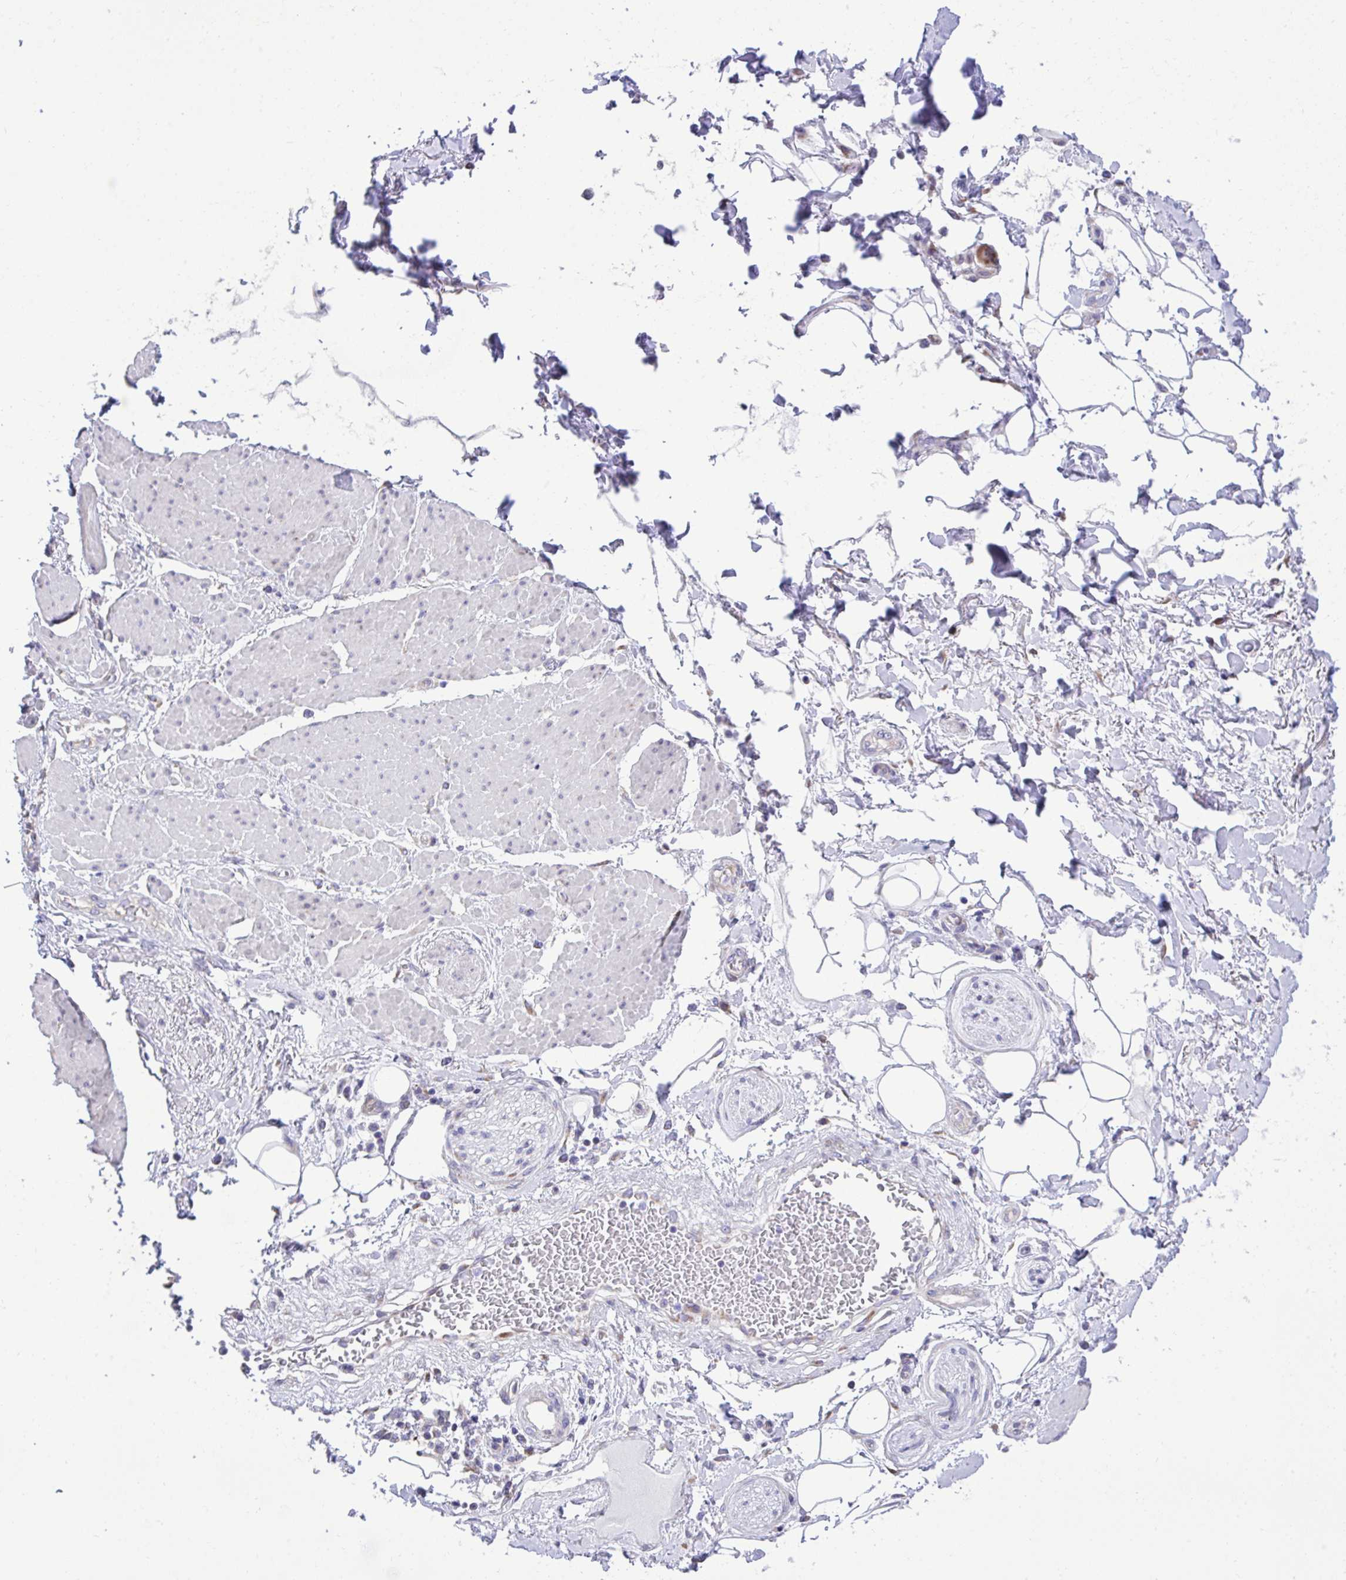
{"staining": {"intensity": "negative", "quantity": "none", "location": "none"}, "tissue": "adipose tissue", "cell_type": "Adipocytes", "image_type": "normal", "snomed": [{"axis": "morphology", "description": "Normal tissue, NOS"}, {"axis": "topography", "description": "Vagina"}, {"axis": "topography", "description": "Peripheral nerve tissue"}], "caption": "High magnification brightfield microscopy of normal adipose tissue stained with DAB (3,3'-diaminobenzidine) (brown) and counterstained with hematoxylin (blue): adipocytes show no significant positivity. (DAB immunohistochemistry (IHC) with hematoxylin counter stain).", "gene": "RPS15", "patient": {"sex": "female", "age": 71}}